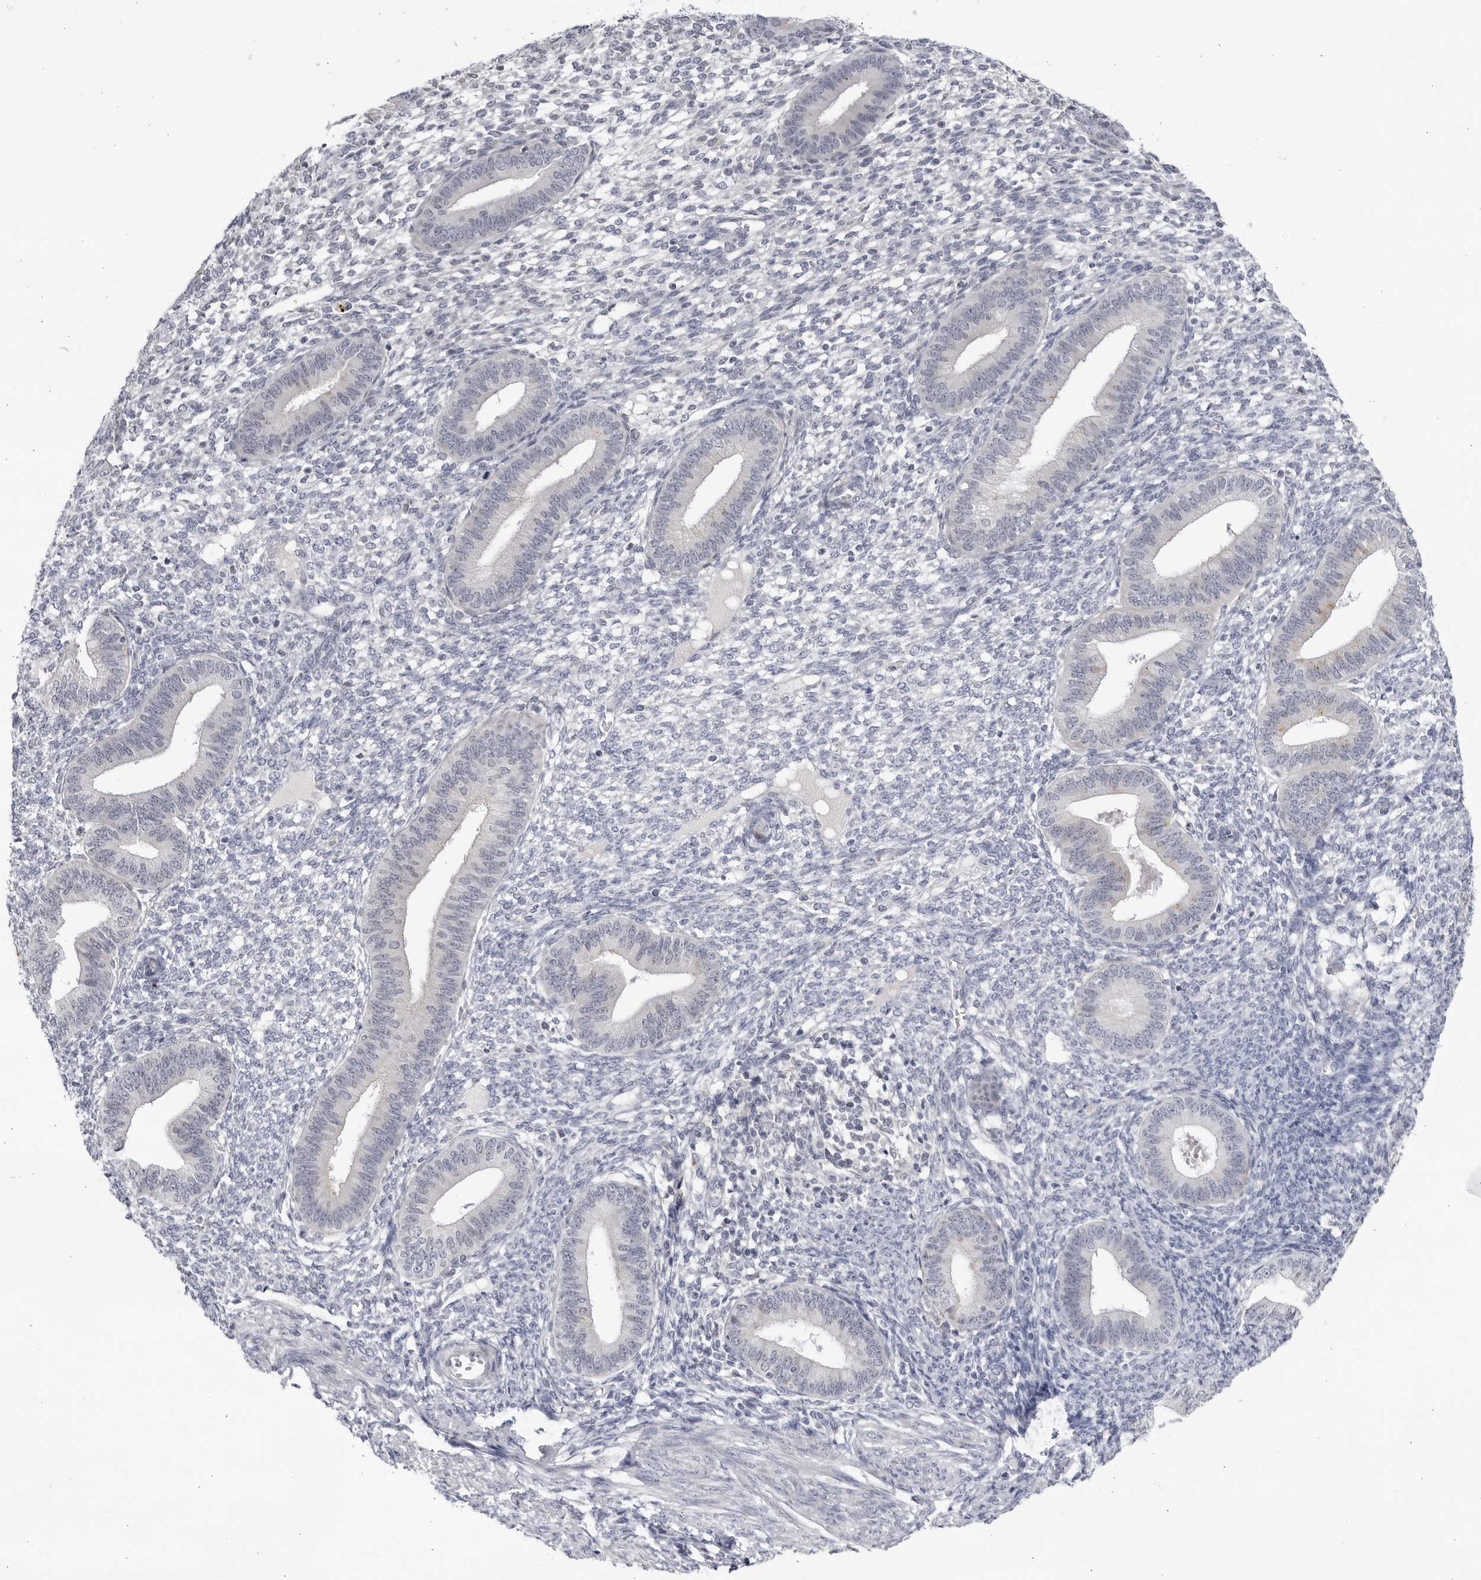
{"staining": {"intensity": "negative", "quantity": "none", "location": "none"}, "tissue": "endometrium", "cell_type": "Cells in endometrial stroma", "image_type": "normal", "snomed": [{"axis": "morphology", "description": "Normal tissue, NOS"}, {"axis": "topography", "description": "Endometrium"}], "caption": "High magnification brightfield microscopy of benign endometrium stained with DAB (brown) and counterstained with hematoxylin (blue): cells in endometrial stroma show no significant staining. Brightfield microscopy of immunohistochemistry stained with DAB (3,3'-diaminobenzidine) (brown) and hematoxylin (blue), captured at high magnification.", "gene": "CNBD1", "patient": {"sex": "female", "age": 46}}